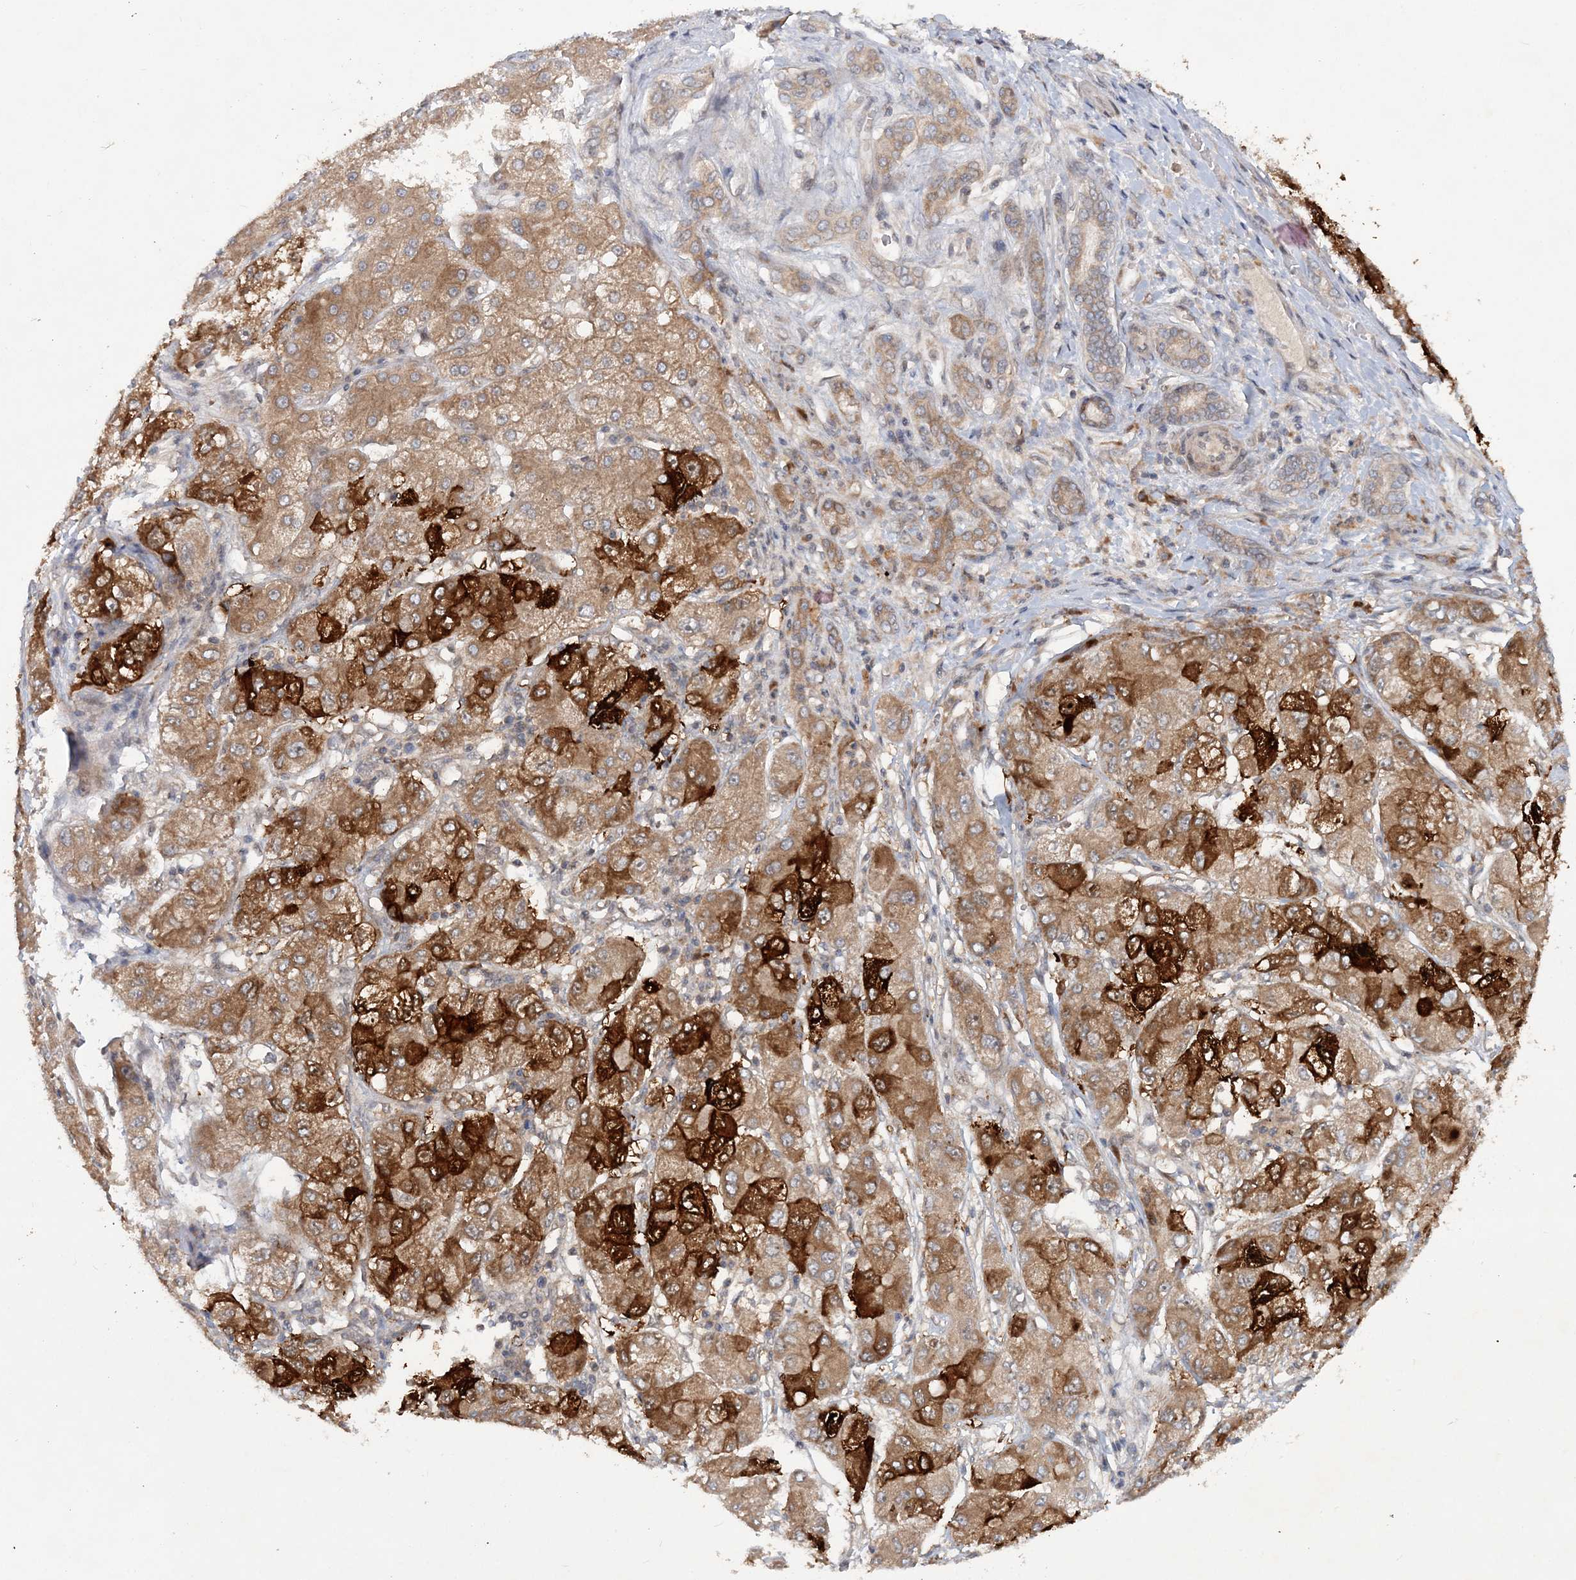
{"staining": {"intensity": "strong", "quantity": ">75%", "location": "cytoplasmic/membranous"}, "tissue": "liver cancer", "cell_type": "Tumor cells", "image_type": "cancer", "snomed": [{"axis": "morphology", "description": "Carcinoma, Hepatocellular, NOS"}, {"axis": "topography", "description": "Liver"}], "caption": "Immunohistochemical staining of human liver cancer (hepatocellular carcinoma) demonstrates high levels of strong cytoplasmic/membranous expression in about >75% of tumor cells.", "gene": "UBR3", "patient": {"sex": "male", "age": 80}}